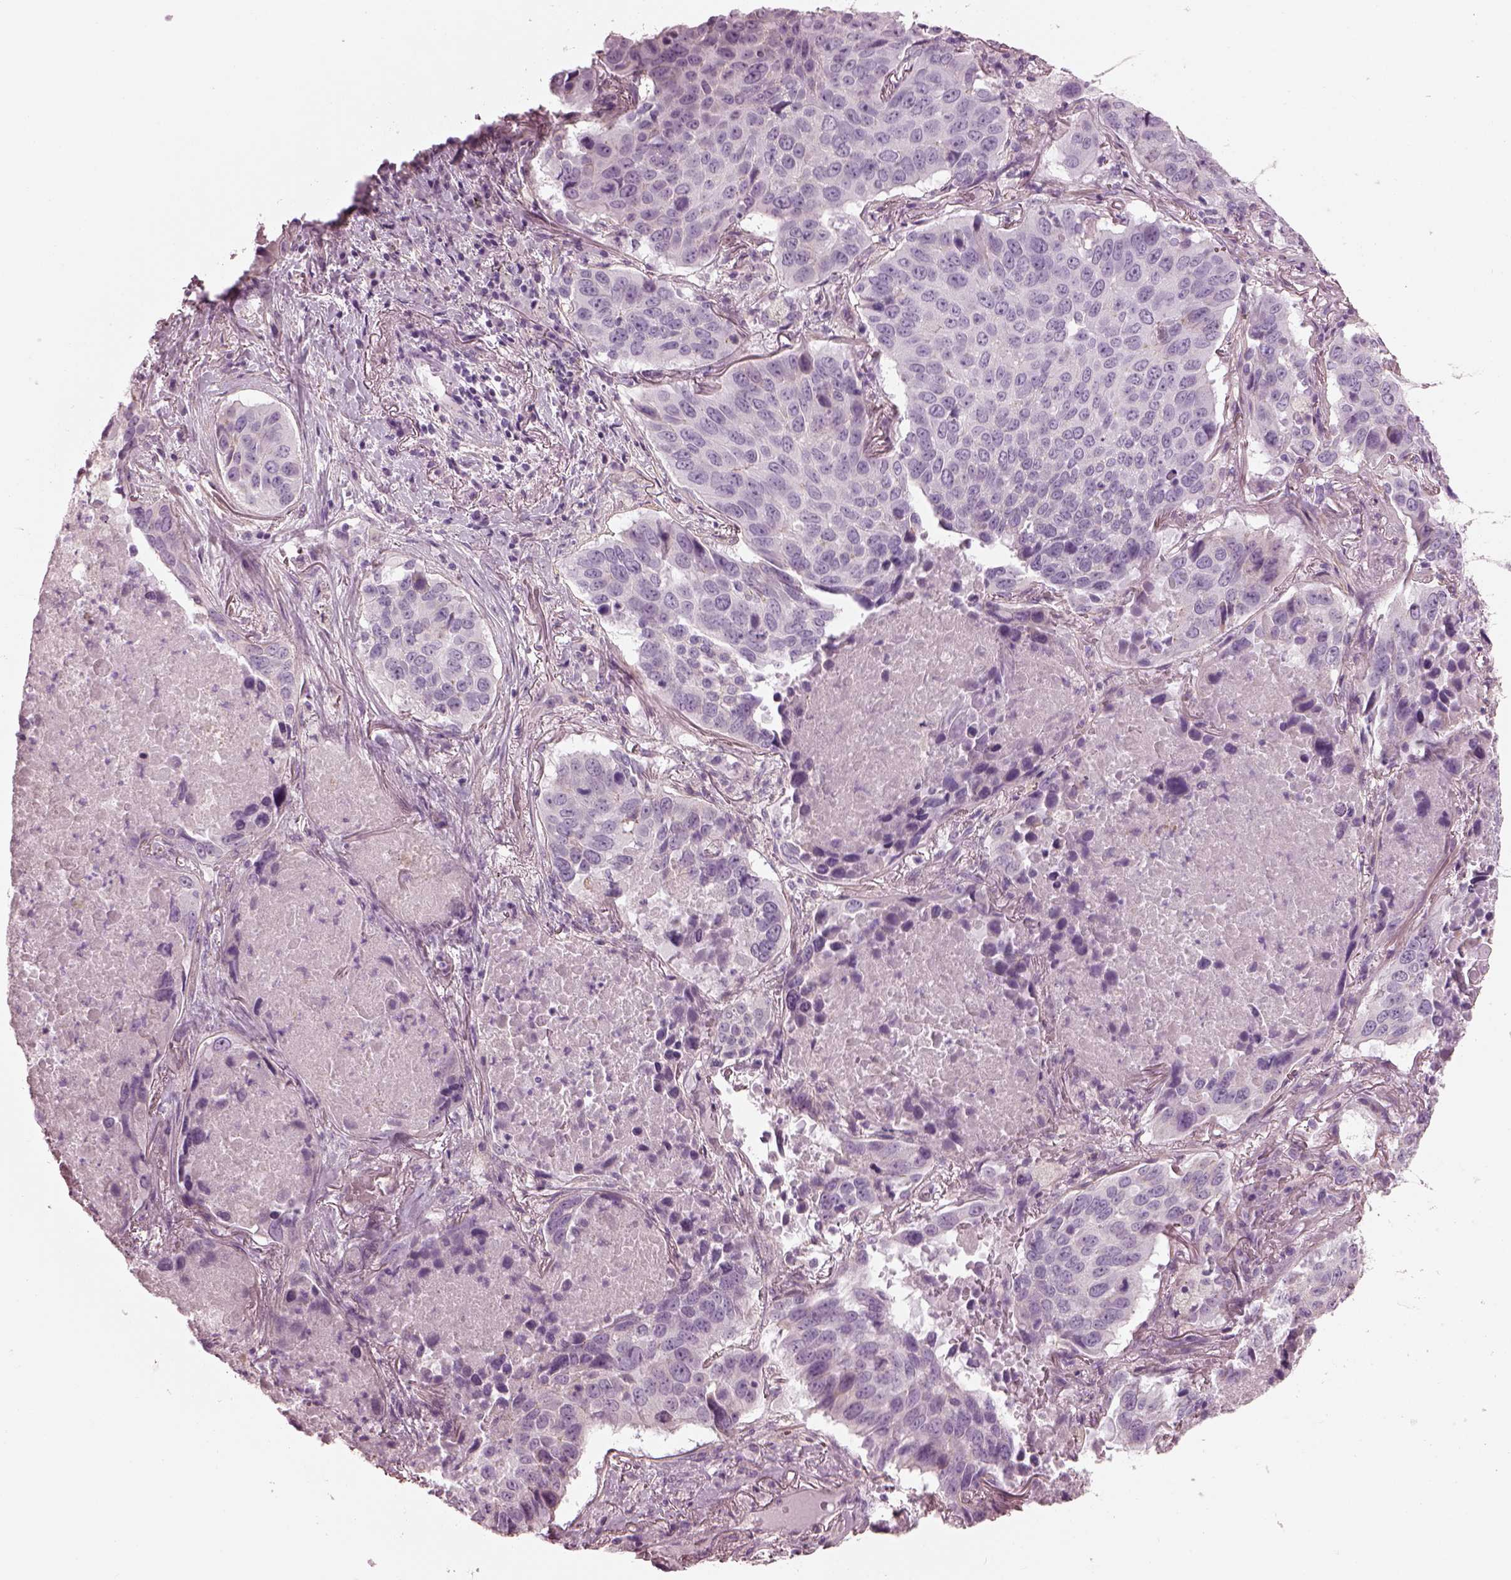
{"staining": {"intensity": "negative", "quantity": "none", "location": "none"}, "tissue": "lung cancer", "cell_type": "Tumor cells", "image_type": "cancer", "snomed": [{"axis": "morphology", "description": "Normal tissue, NOS"}, {"axis": "morphology", "description": "Squamous cell carcinoma, NOS"}, {"axis": "topography", "description": "Bronchus"}, {"axis": "topography", "description": "Lung"}], "caption": "DAB immunohistochemical staining of human squamous cell carcinoma (lung) reveals no significant positivity in tumor cells.", "gene": "BFSP1", "patient": {"sex": "male", "age": 64}}